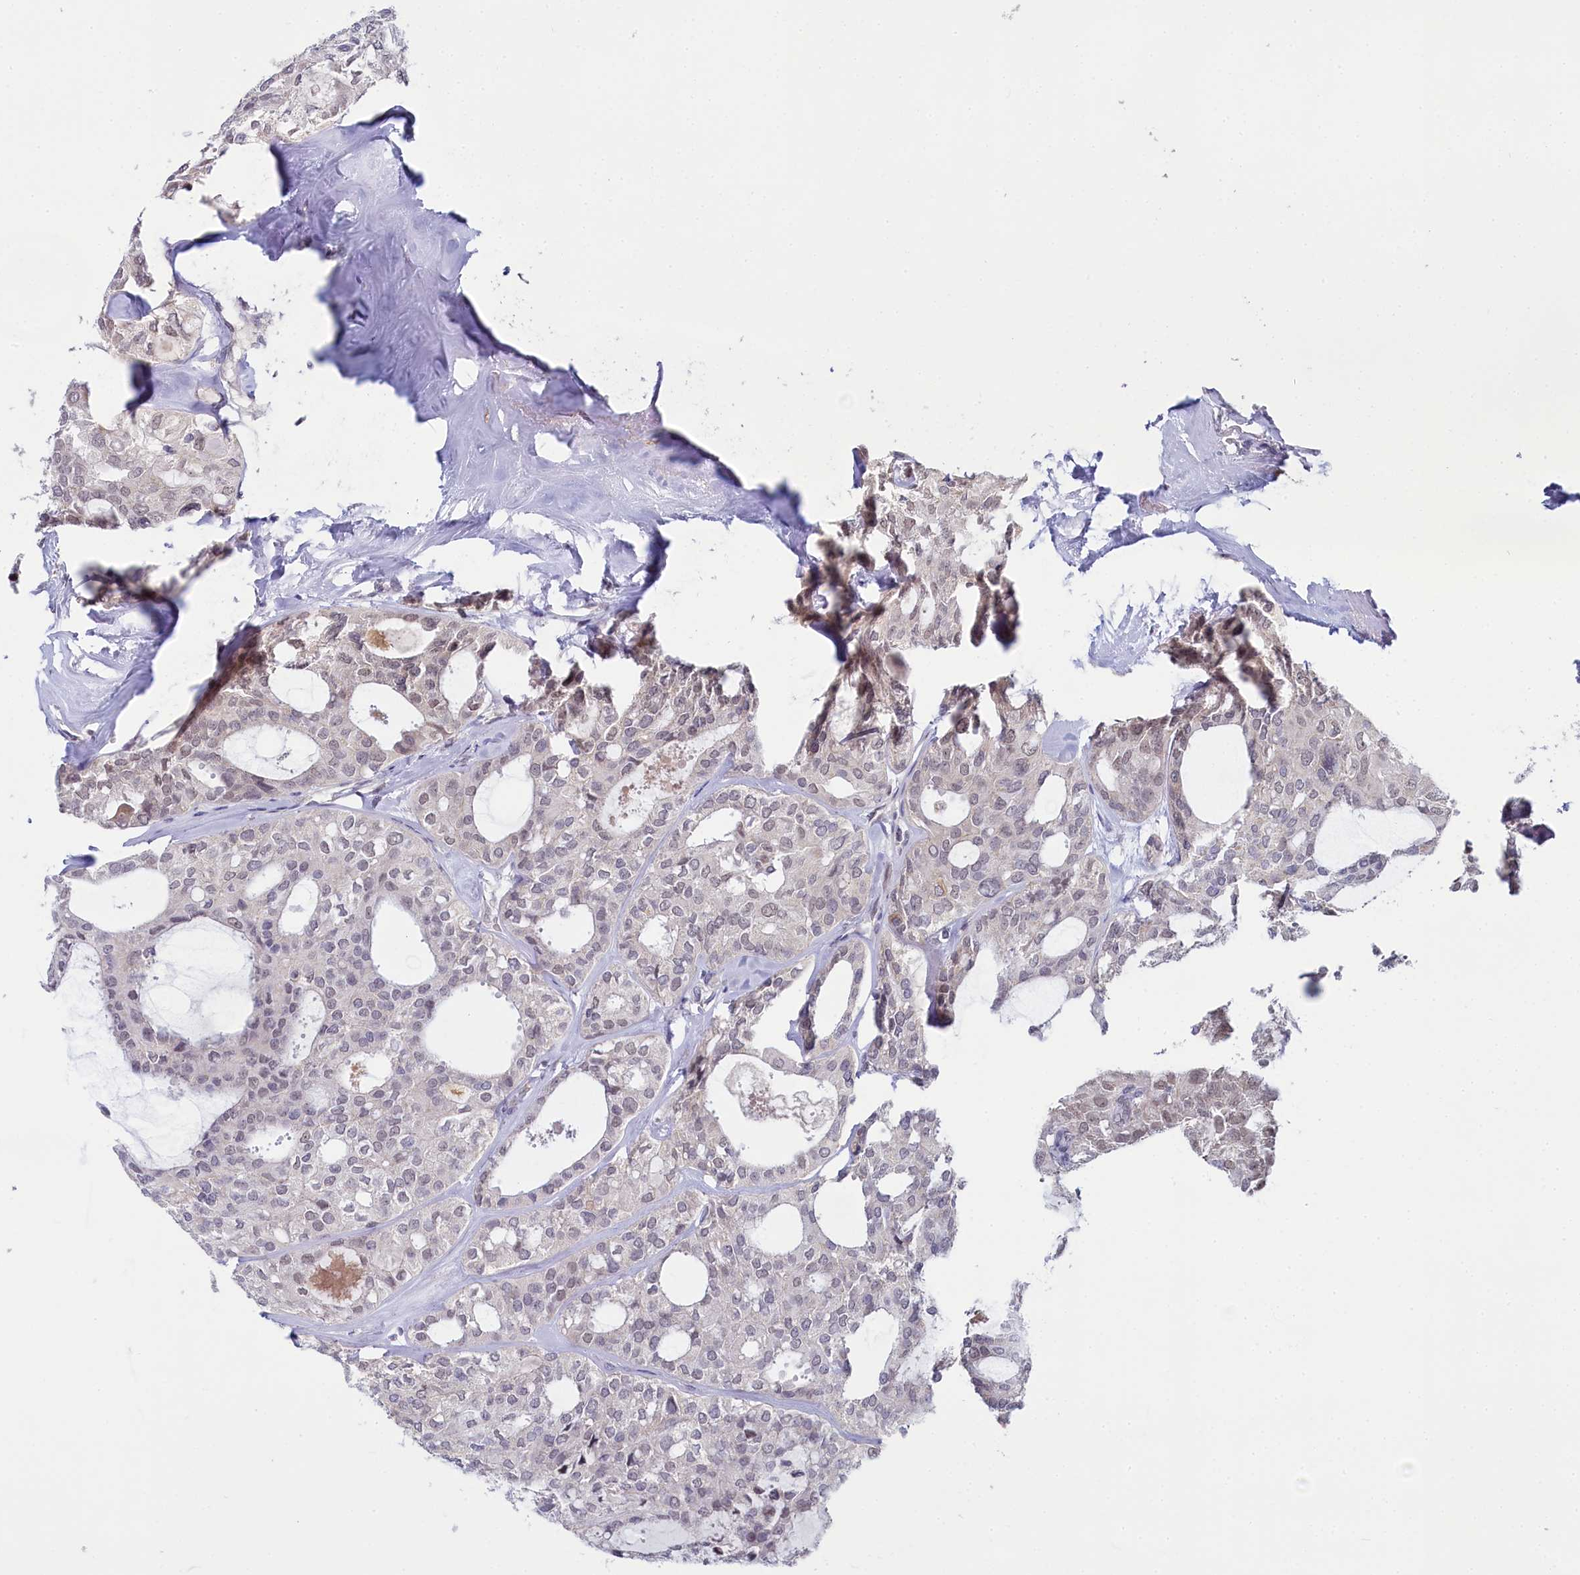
{"staining": {"intensity": "weak", "quantity": "25%-75%", "location": "nuclear"}, "tissue": "thyroid cancer", "cell_type": "Tumor cells", "image_type": "cancer", "snomed": [{"axis": "morphology", "description": "Follicular adenoma carcinoma, NOS"}, {"axis": "topography", "description": "Thyroid gland"}], "caption": "Thyroid follicular adenoma carcinoma stained with IHC shows weak nuclear staining in about 25%-75% of tumor cells.", "gene": "PPHLN1", "patient": {"sex": "male", "age": 75}}